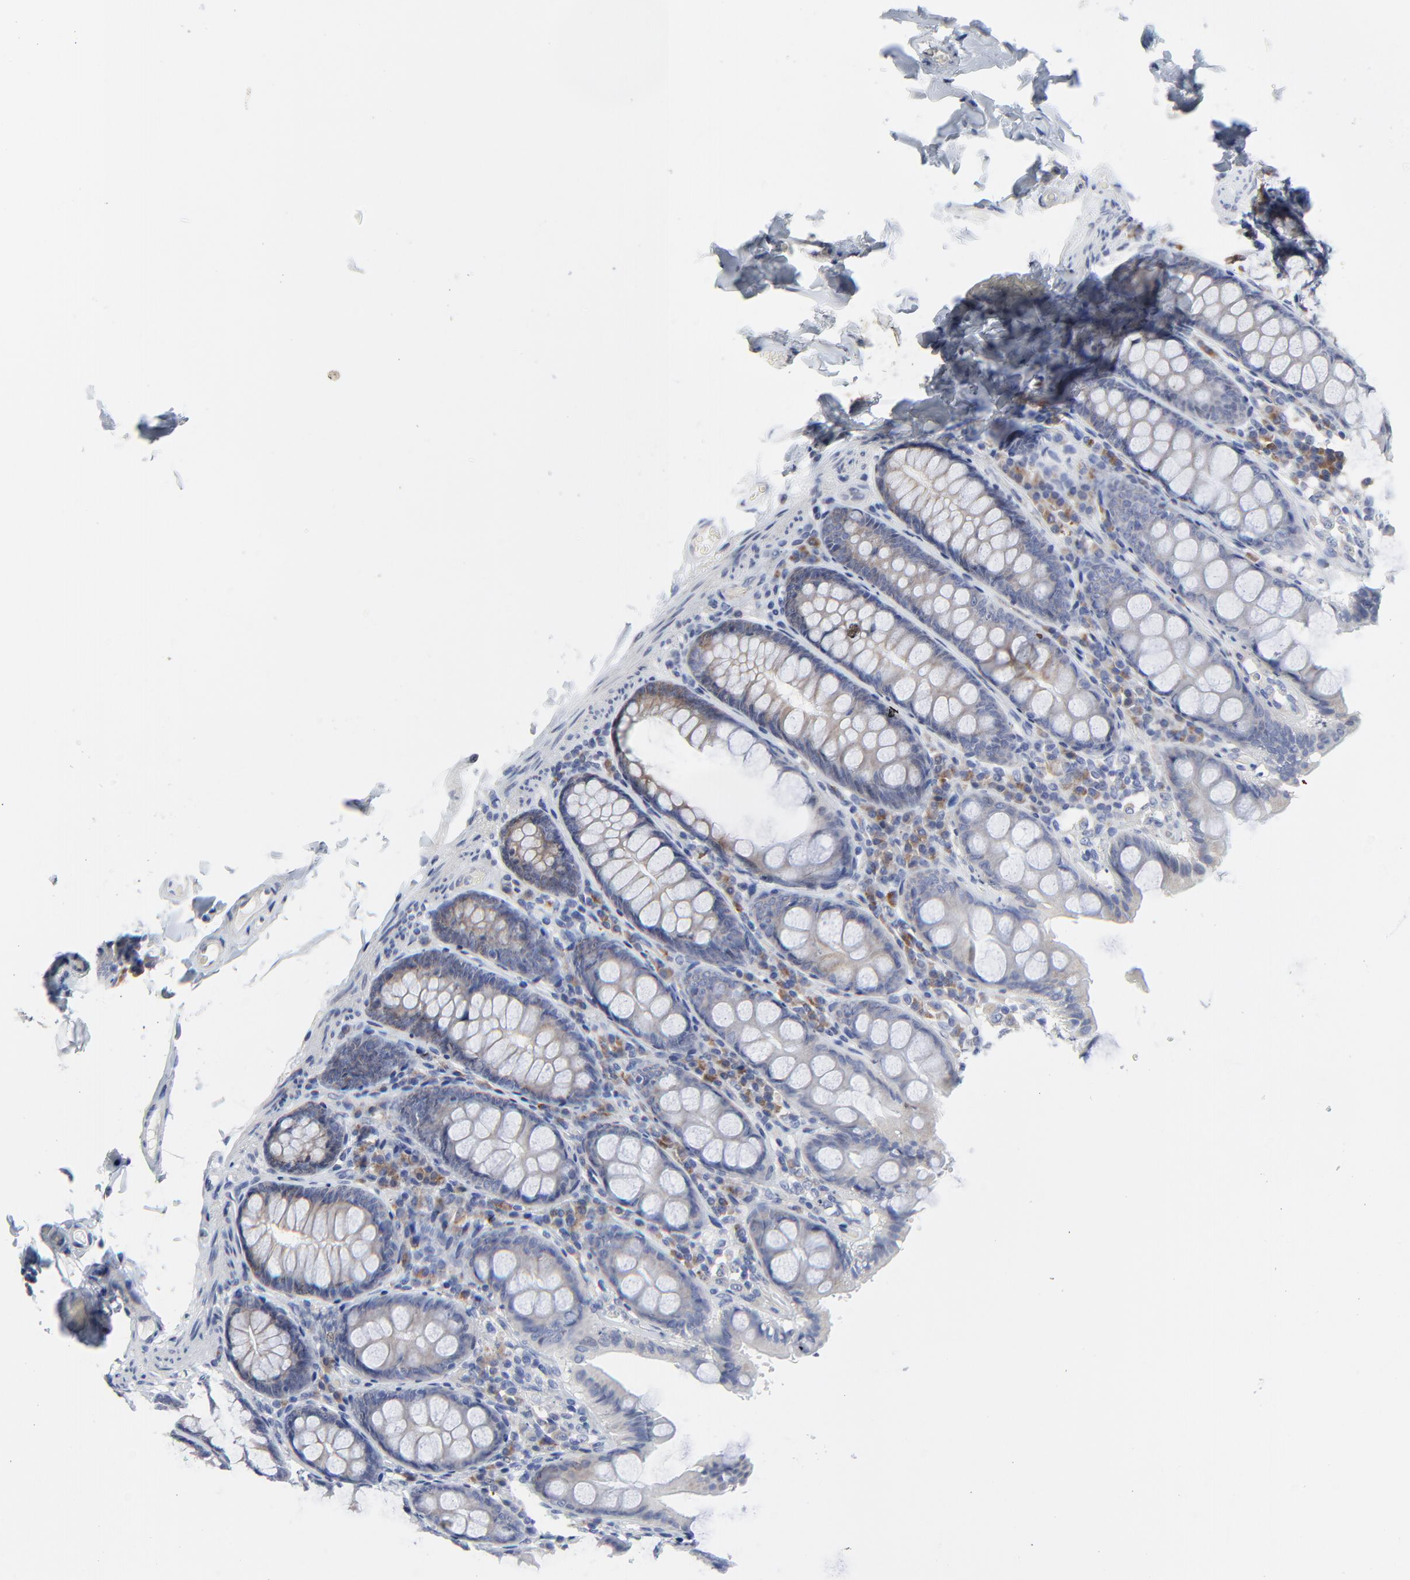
{"staining": {"intensity": "negative", "quantity": "none", "location": "none"}, "tissue": "colon", "cell_type": "Endothelial cells", "image_type": "normal", "snomed": [{"axis": "morphology", "description": "Normal tissue, NOS"}, {"axis": "topography", "description": "Colon"}], "caption": "High magnification brightfield microscopy of normal colon stained with DAB (3,3'-diaminobenzidine) (brown) and counterstained with hematoxylin (blue): endothelial cells show no significant staining. The staining is performed using DAB brown chromogen with nuclei counter-stained in using hematoxylin.", "gene": "NLGN3", "patient": {"sex": "female", "age": 61}}